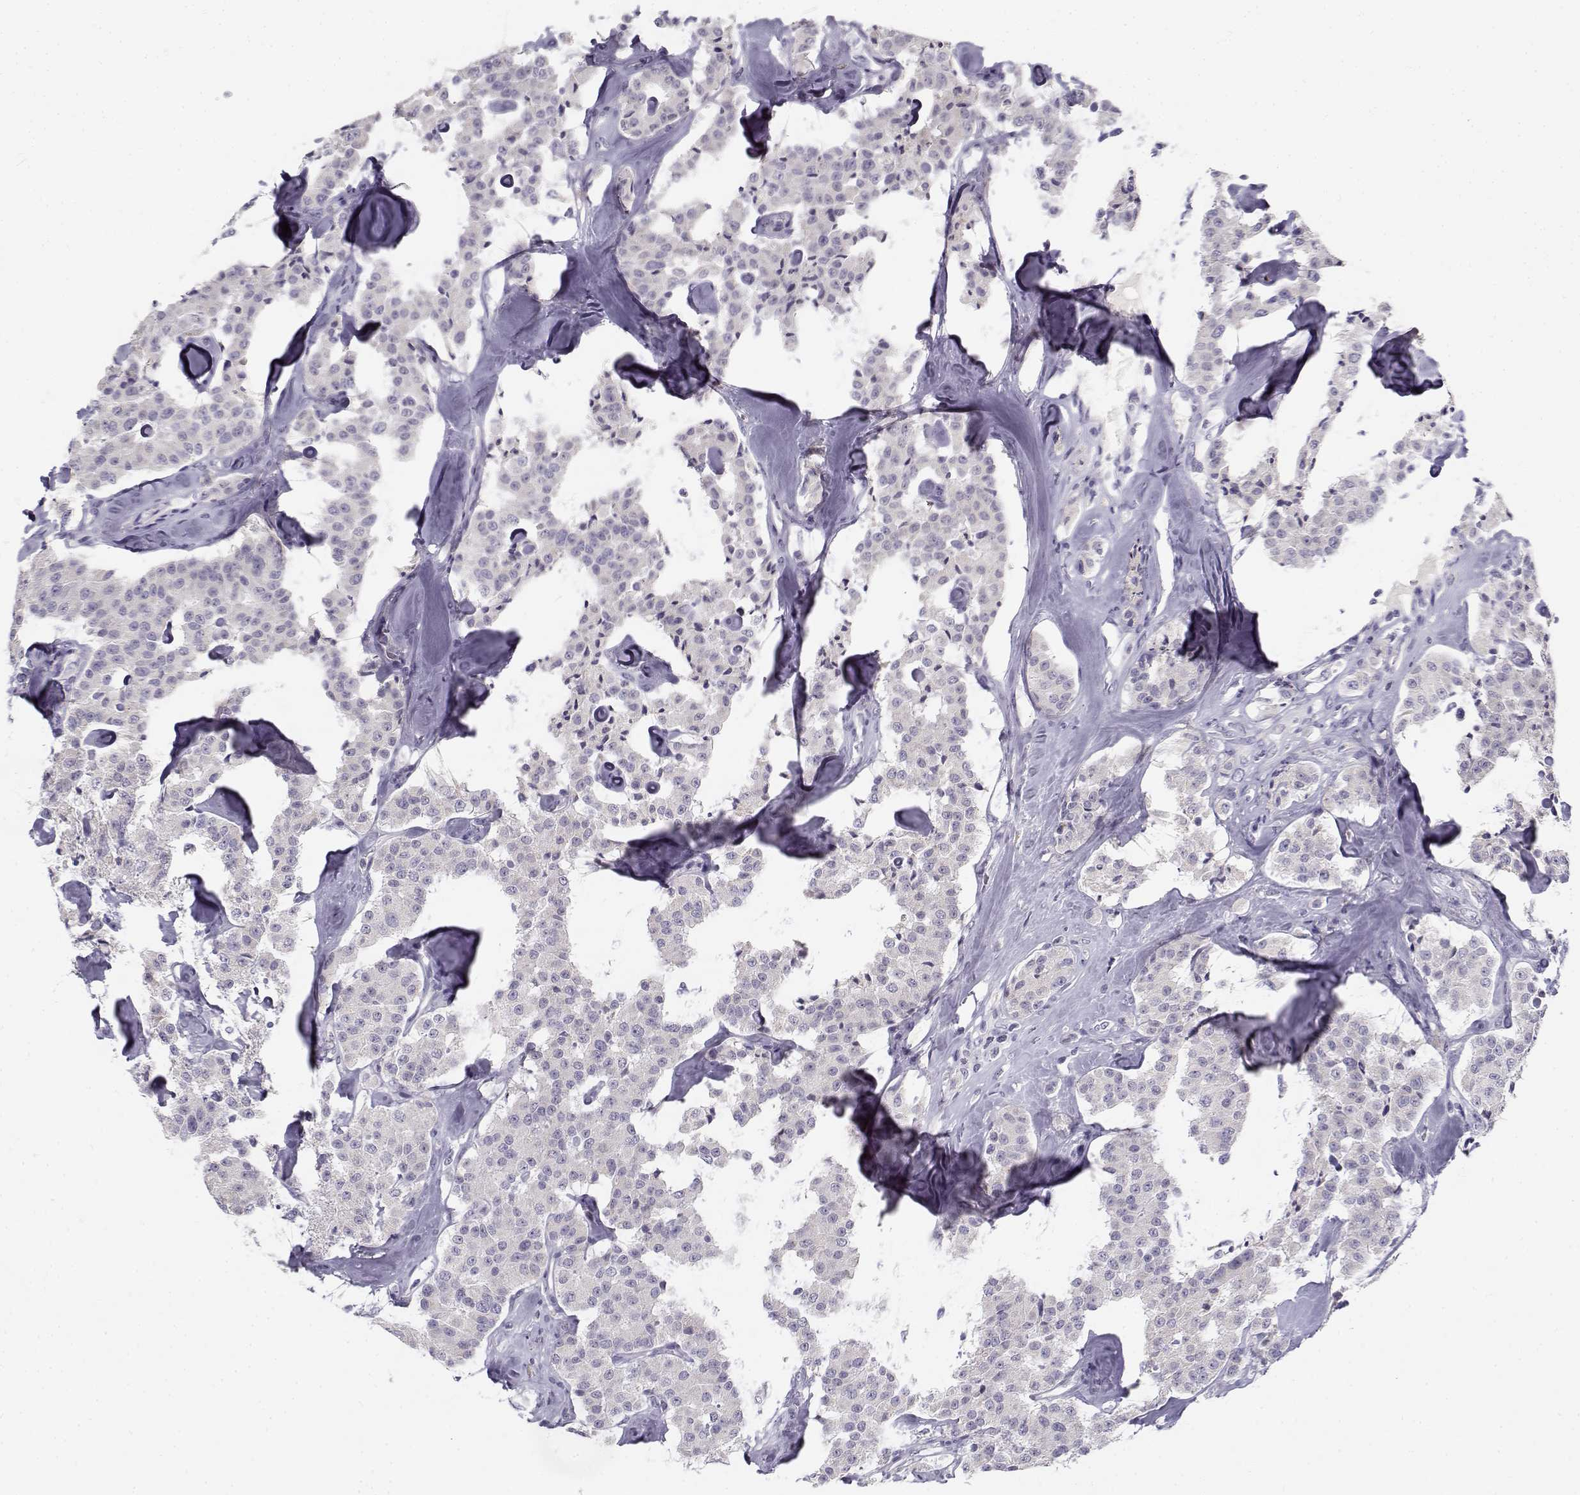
{"staining": {"intensity": "negative", "quantity": "none", "location": "none"}, "tissue": "carcinoid", "cell_type": "Tumor cells", "image_type": "cancer", "snomed": [{"axis": "morphology", "description": "Carcinoid, malignant, NOS"}, {"axis": "topography", "description": "Pancreas"}], "caption": "Immunohistochemistry histopathology image of neoplastic tissue: malignant carcinoid stained with DAB reveals no significant protein positivity in tumor cells.", "gene": "DDX25", "patient": {"sex": "male", "age": 41}}